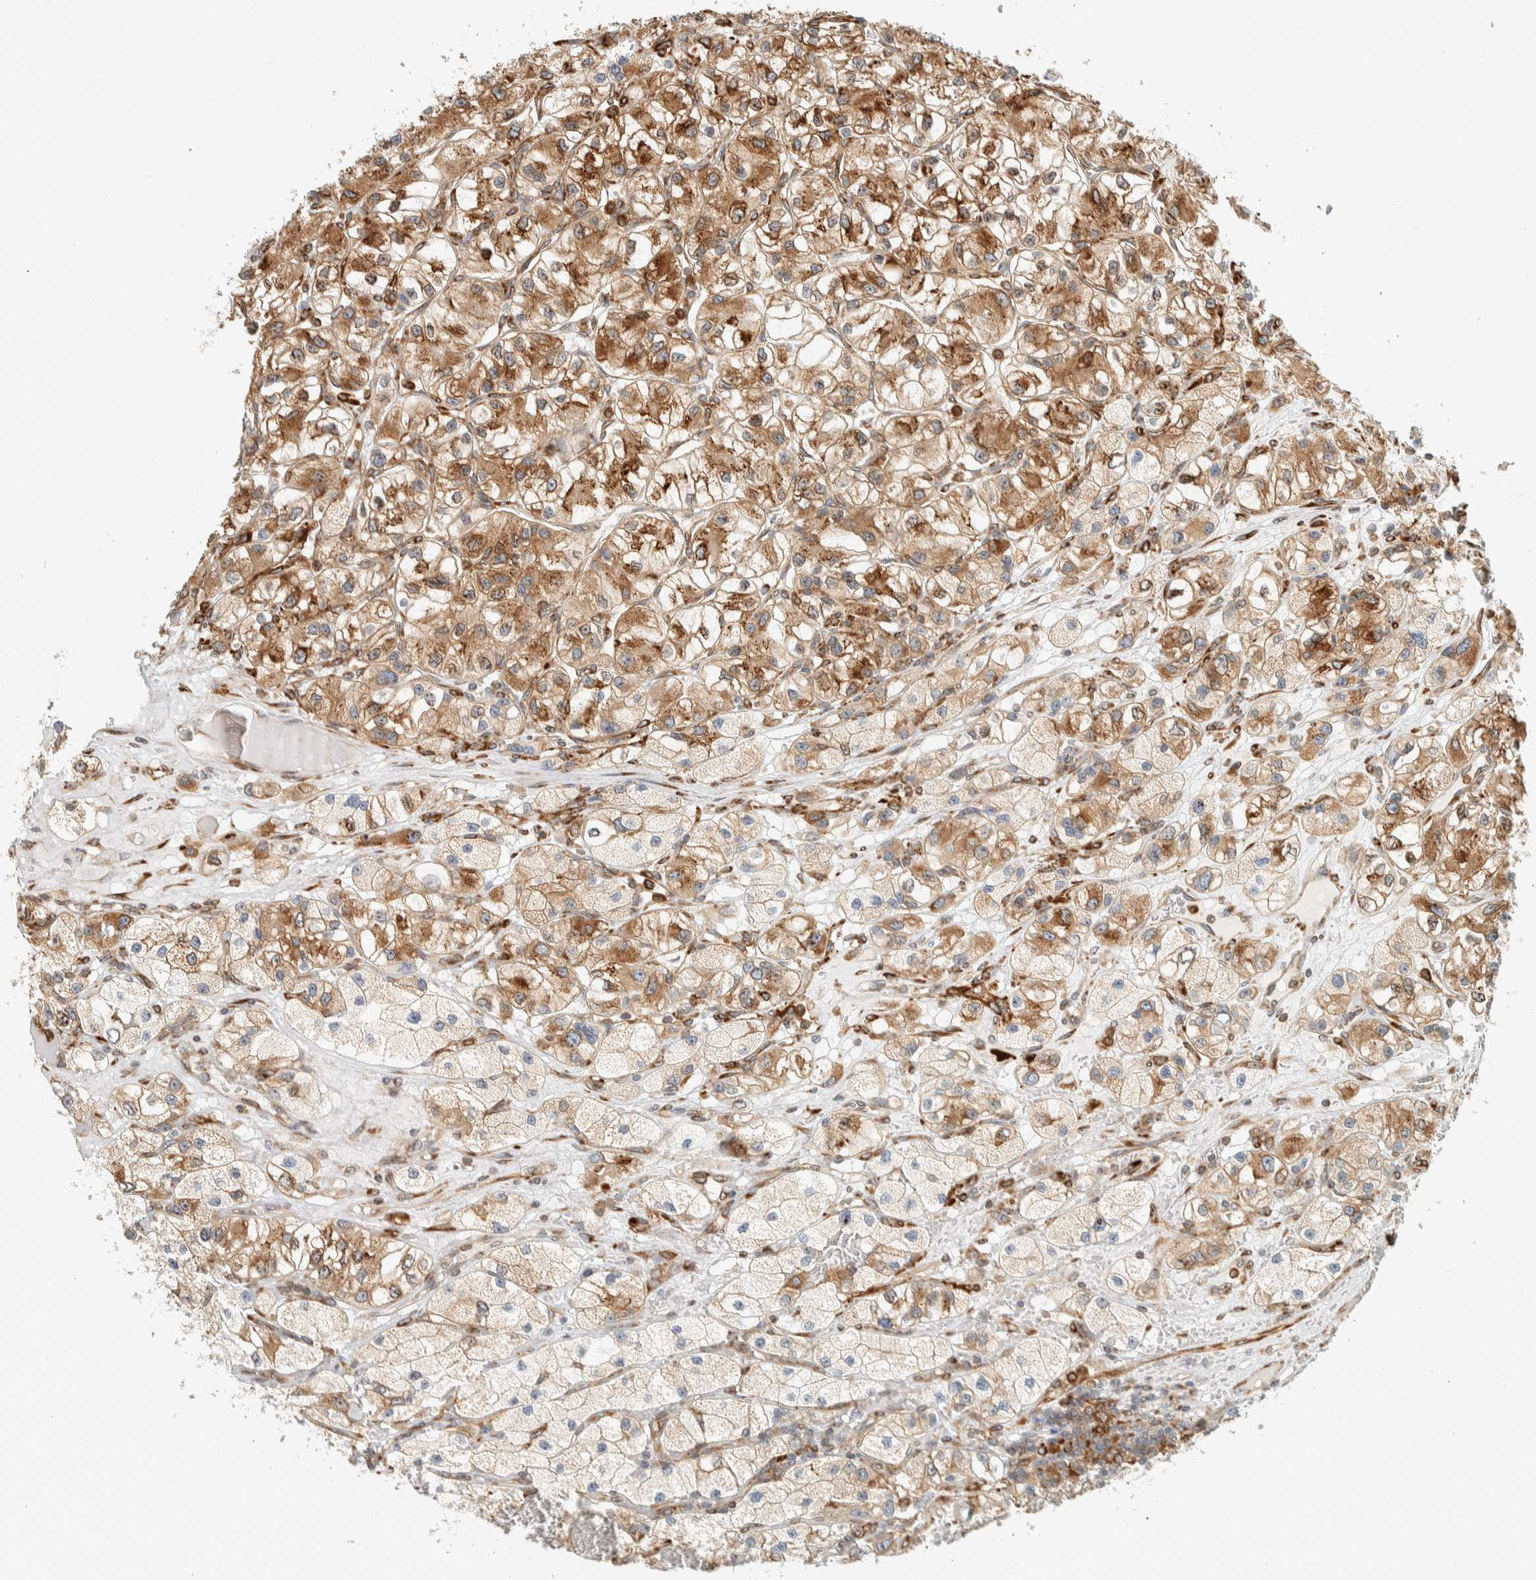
{"staining": {"intensity": "moderate", "quantity": ">75%", "location": "cytoplasmic/membranous"}, "tissue": "renal cancer", "cell_type": "Tumor cells", "image_type": "cancer", "snomed": [{"axis": "morphology", "description": "Adenocarcinoma, NOS"}, {"axis": "topography", "description": "Kidney"}], "caption": "Human renal cancer (adenocarcinoma) stained with a brown dye displays moderate cytoplasmic/membranous positive expression in approximately >75% of tumor cells.", "gene": "LLGL2", "patient": {"sex": "female", "age": 57}}